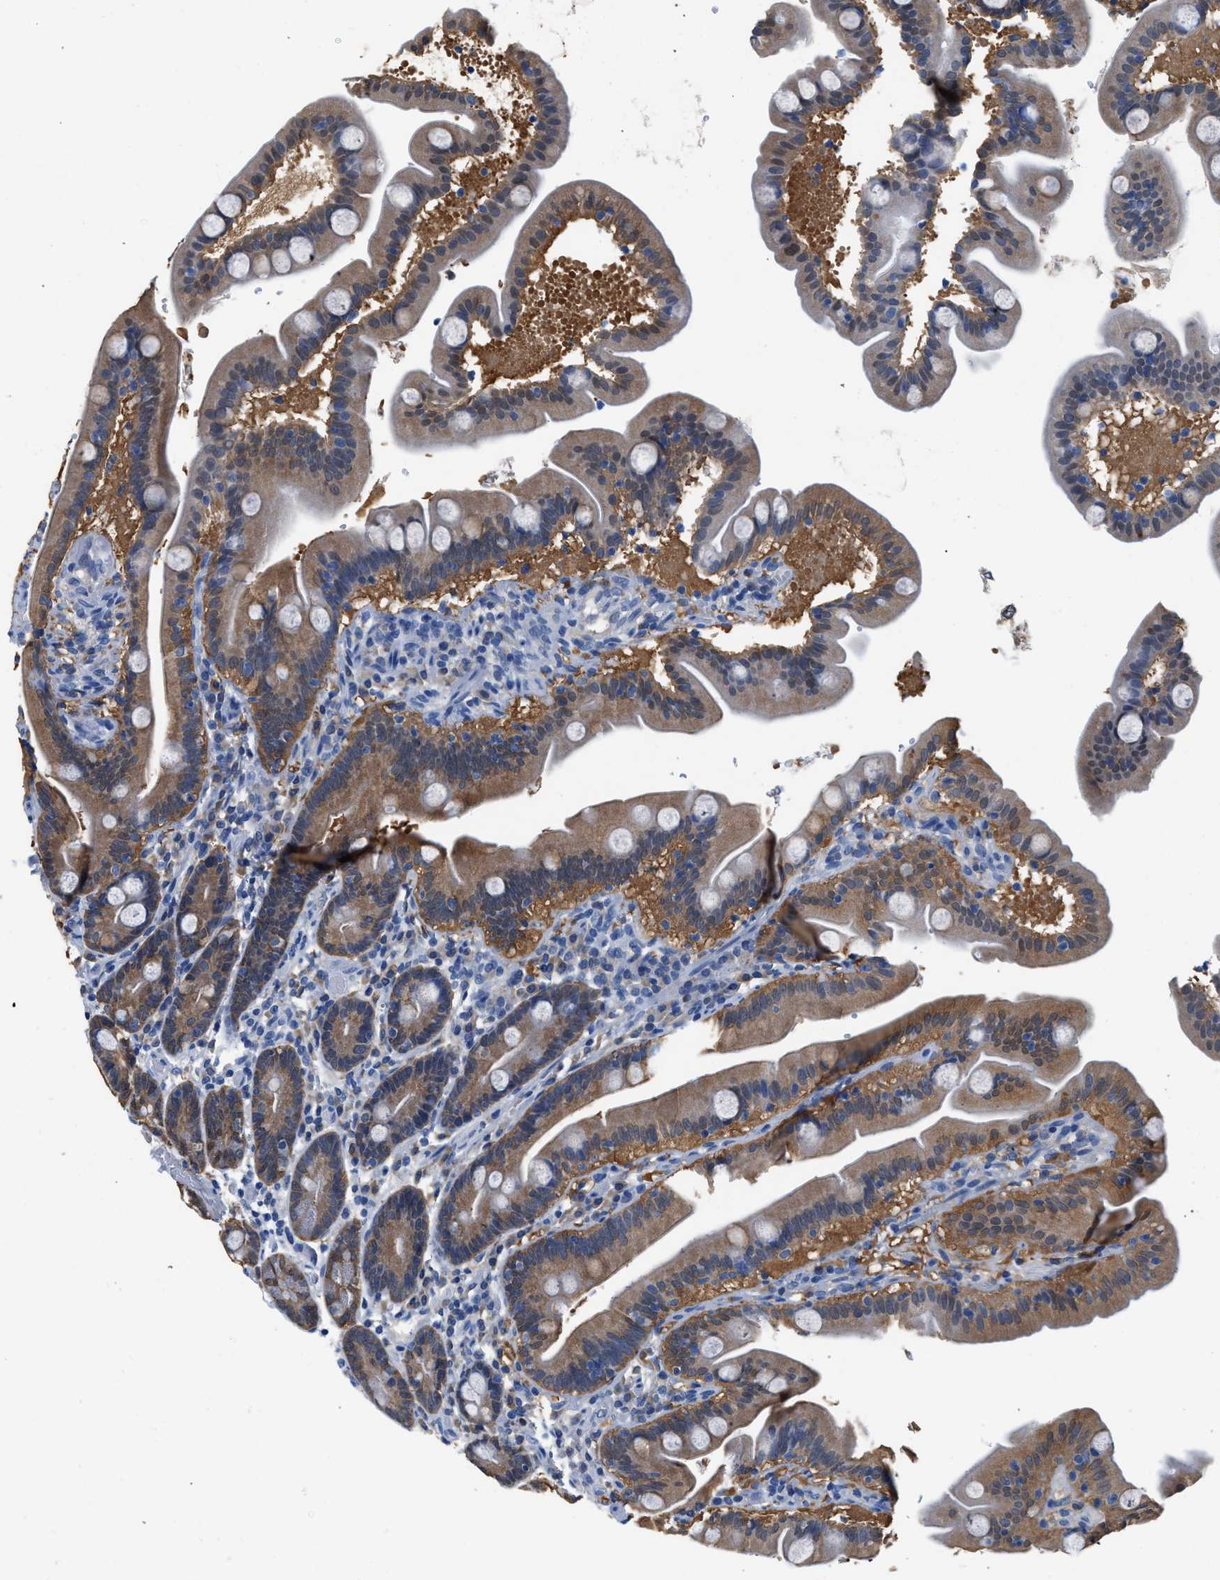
{"staining": {"intensity": "moderate", "quantity": ">75%", "location": "cytoplasmic/membranous"}, "tissue": "duodenum", "cell_type": "Glandular cells", "image_type": "normal", "snomed": [{"axis": "morphology", "description": "Normal tissue, NOS"}, {"axis": "topography", "description": "Duodenum"}], "caption": "This photomicrograph demonstrates immunohistochemistry staining of benign duodenum, with medium moderate cytoplasmic/membranous expression in about >75% of glandular cells.", "gene": "FADS6", "patient": {"sex": "male", "age": 54}}